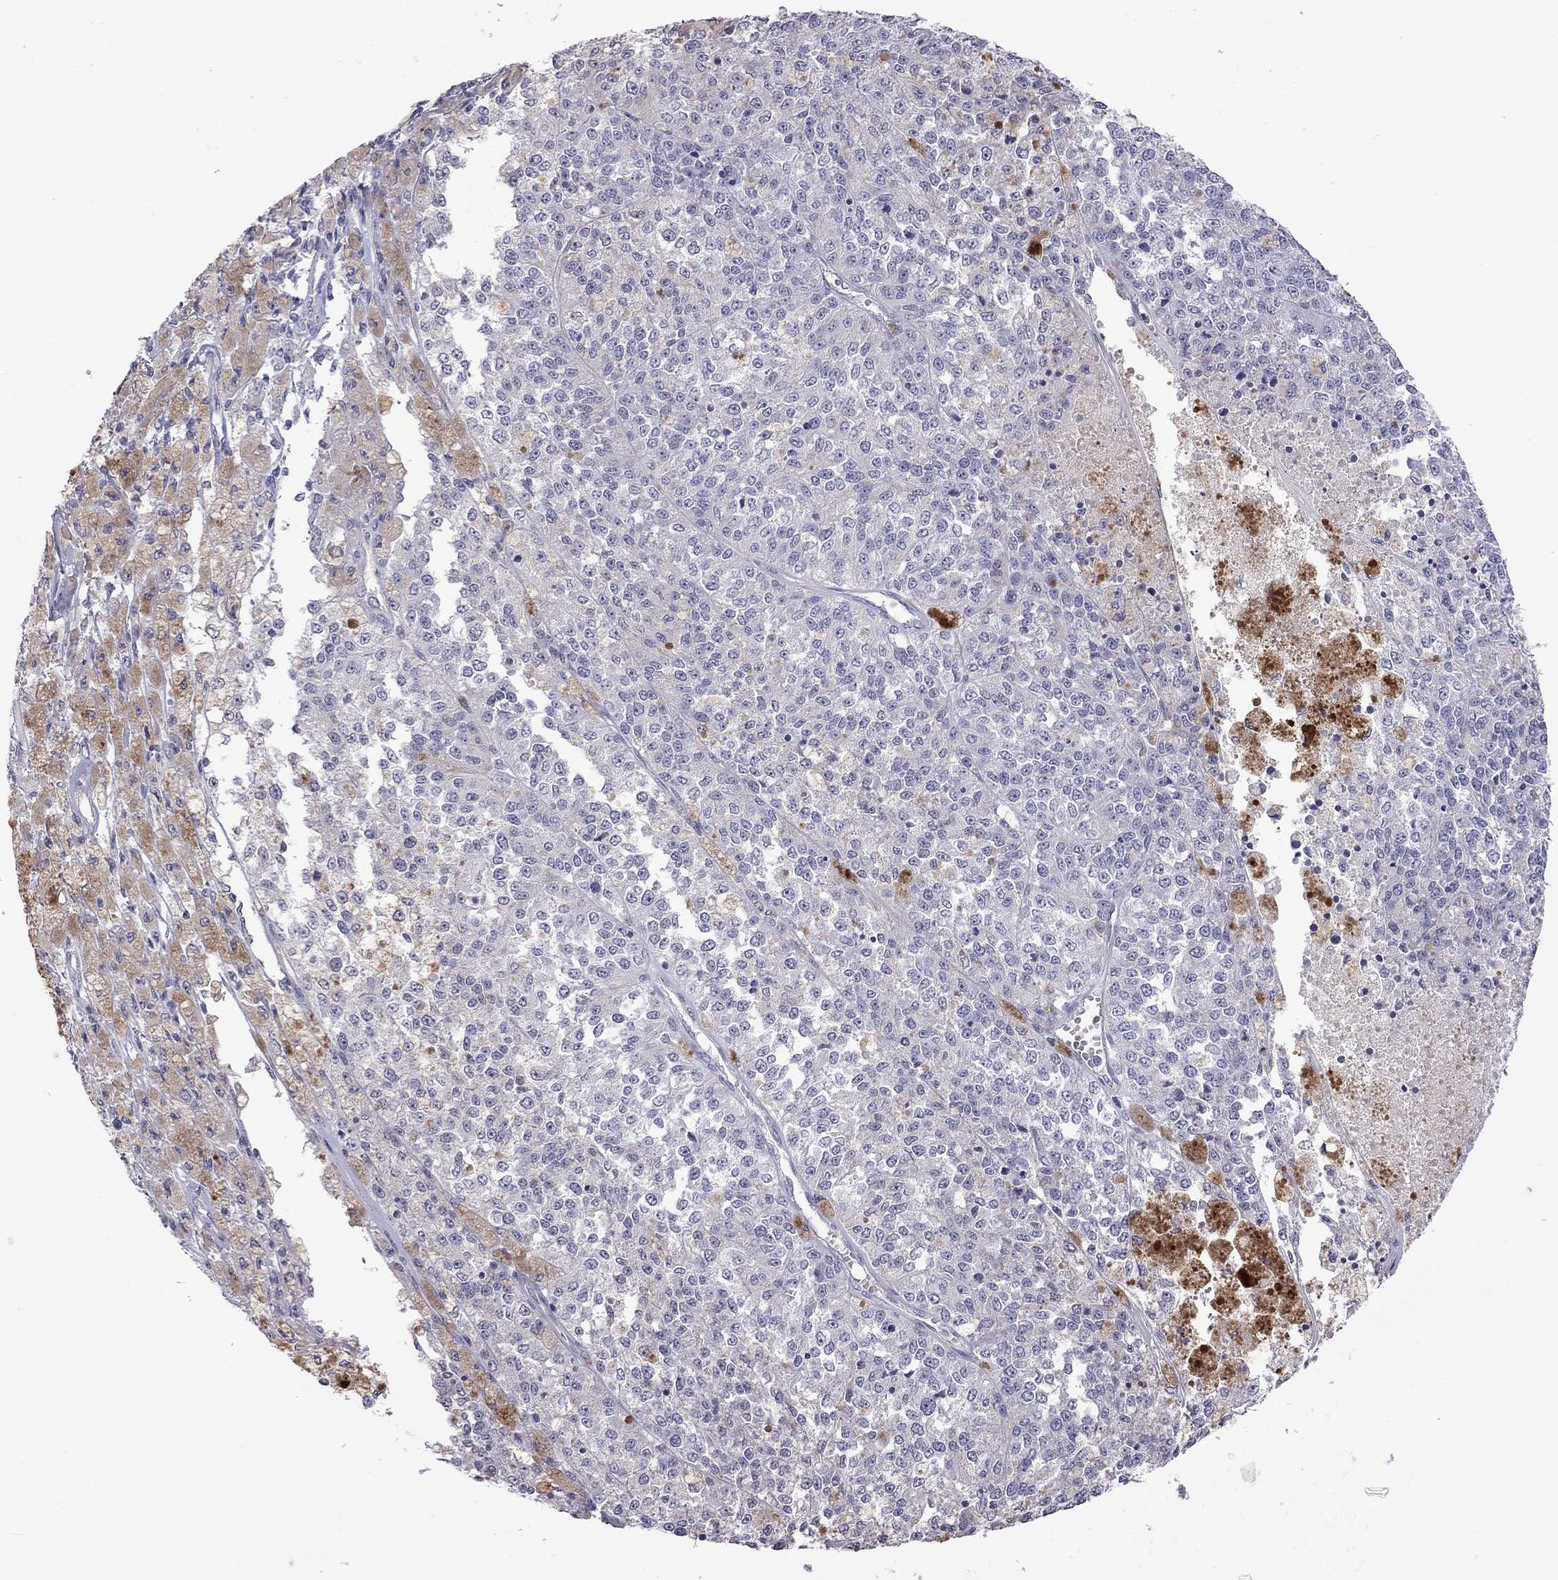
{"staining": {"intensity": "negative", "quantity": "none", "location": "none"}, "tissue": "melanoma", "cell_type": "Tumor cells", "image_type": "cancer", "snomed": [{"axis": "morphology", "description": "Malignant melanoma, Metastatic site"}, {"axis": "topography", "description": "Lymph node"}], "caption": "Immunohistochemistry (IHC) of melanoma exhibits no expression in tumor cells.", "gene": "FEZ1", "patient": {"sex": "female", "age": 64}}